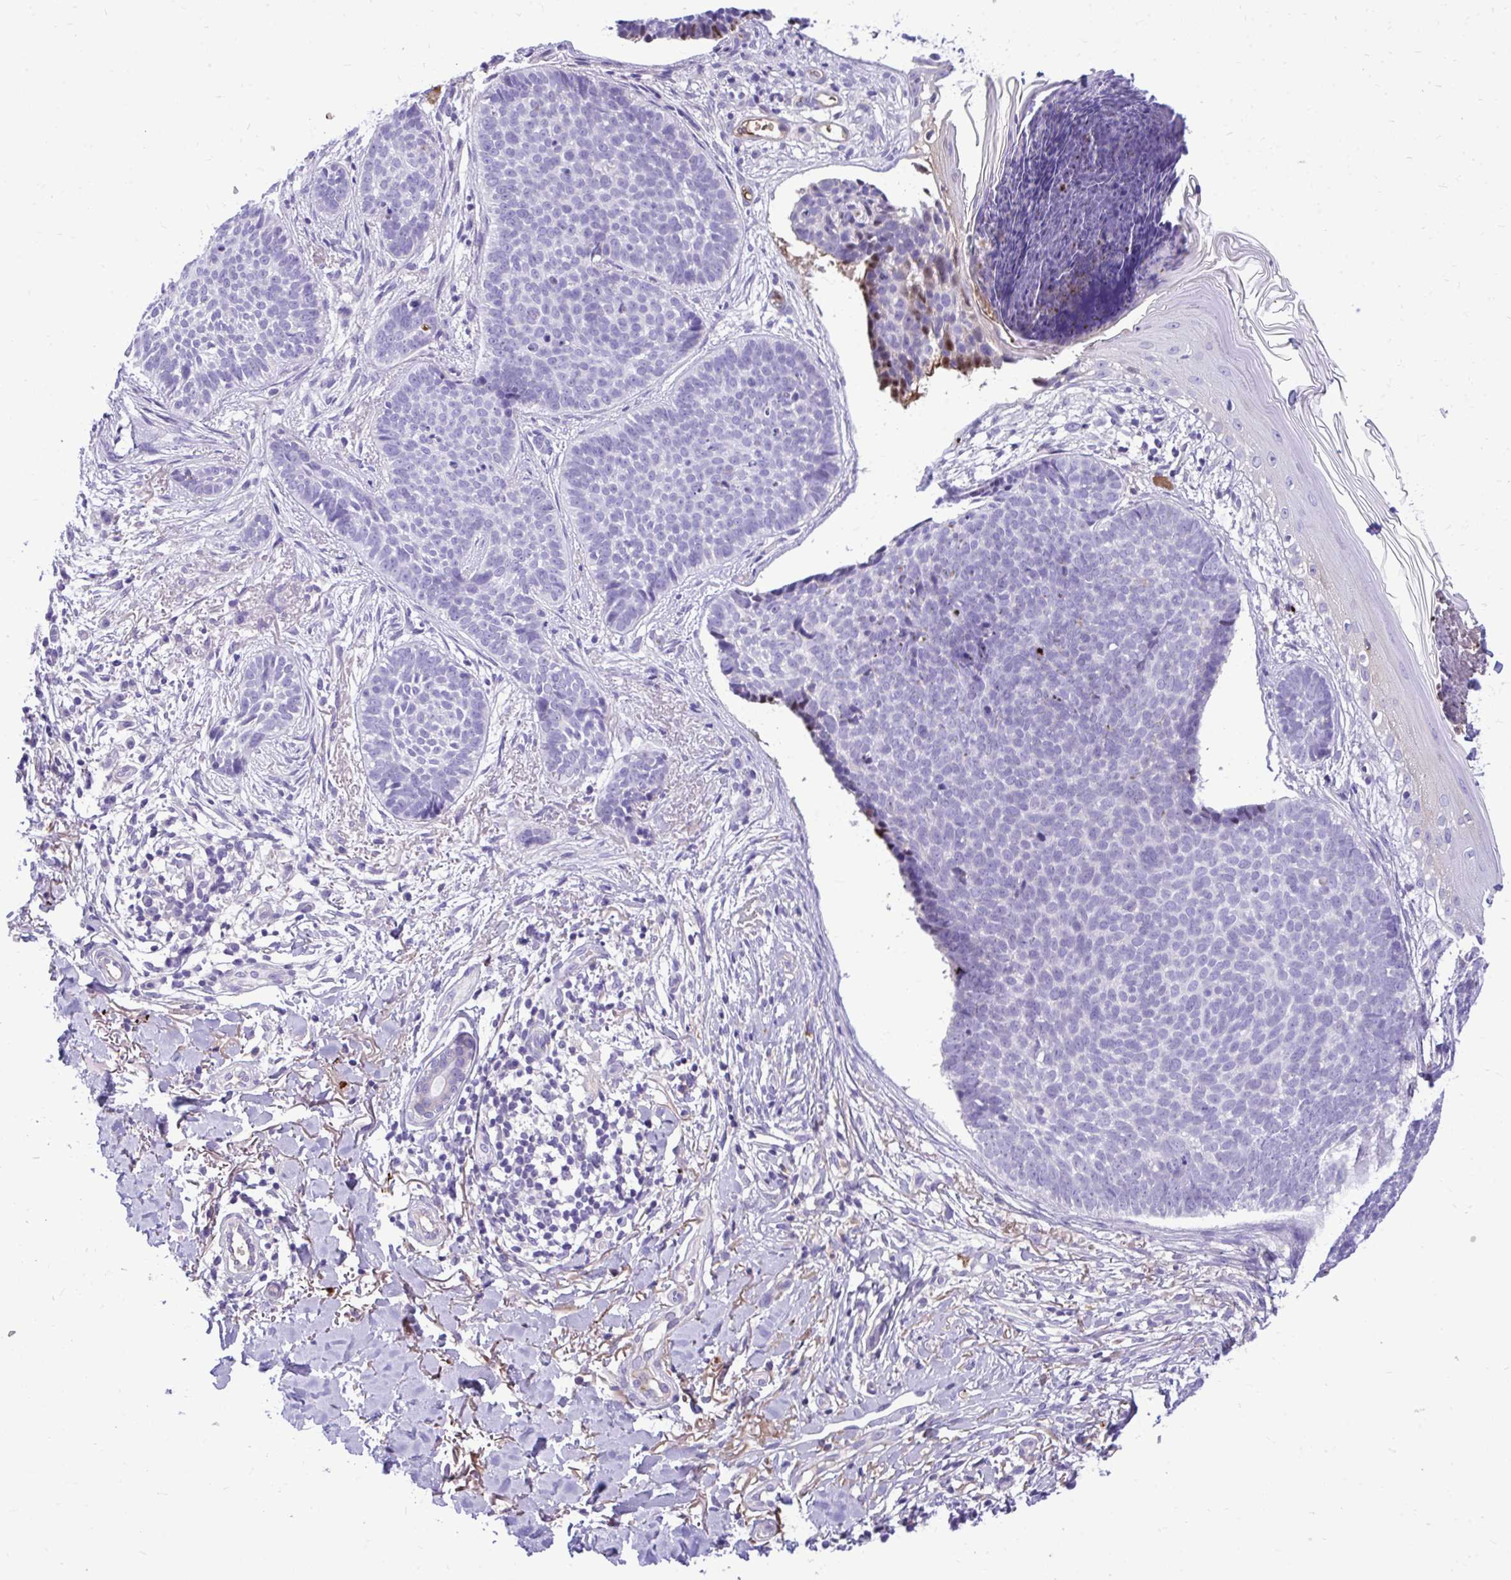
{"staining": {"intensity": "negative", "quantity": "none", "location": "none"}, "tissue": "skin cancer", "cell_type": "Tumor cells", "image_type": "cancer", "snomed": [{"axis": "morphology", "description": "Basal cell carcinoma"}, {"axis": "topography", "description": "Skin"}, {"axis": "topography", "description": "Skin of back"}], "caption": "A high-resolution histopathology image shows immunohistochemistry (IHC) staining of skin cancer (basal cell carcinoma), which shows no significant staining in tumor cells.", "gene": "HRG", "patient": {"sex": "male", "age": 81}}